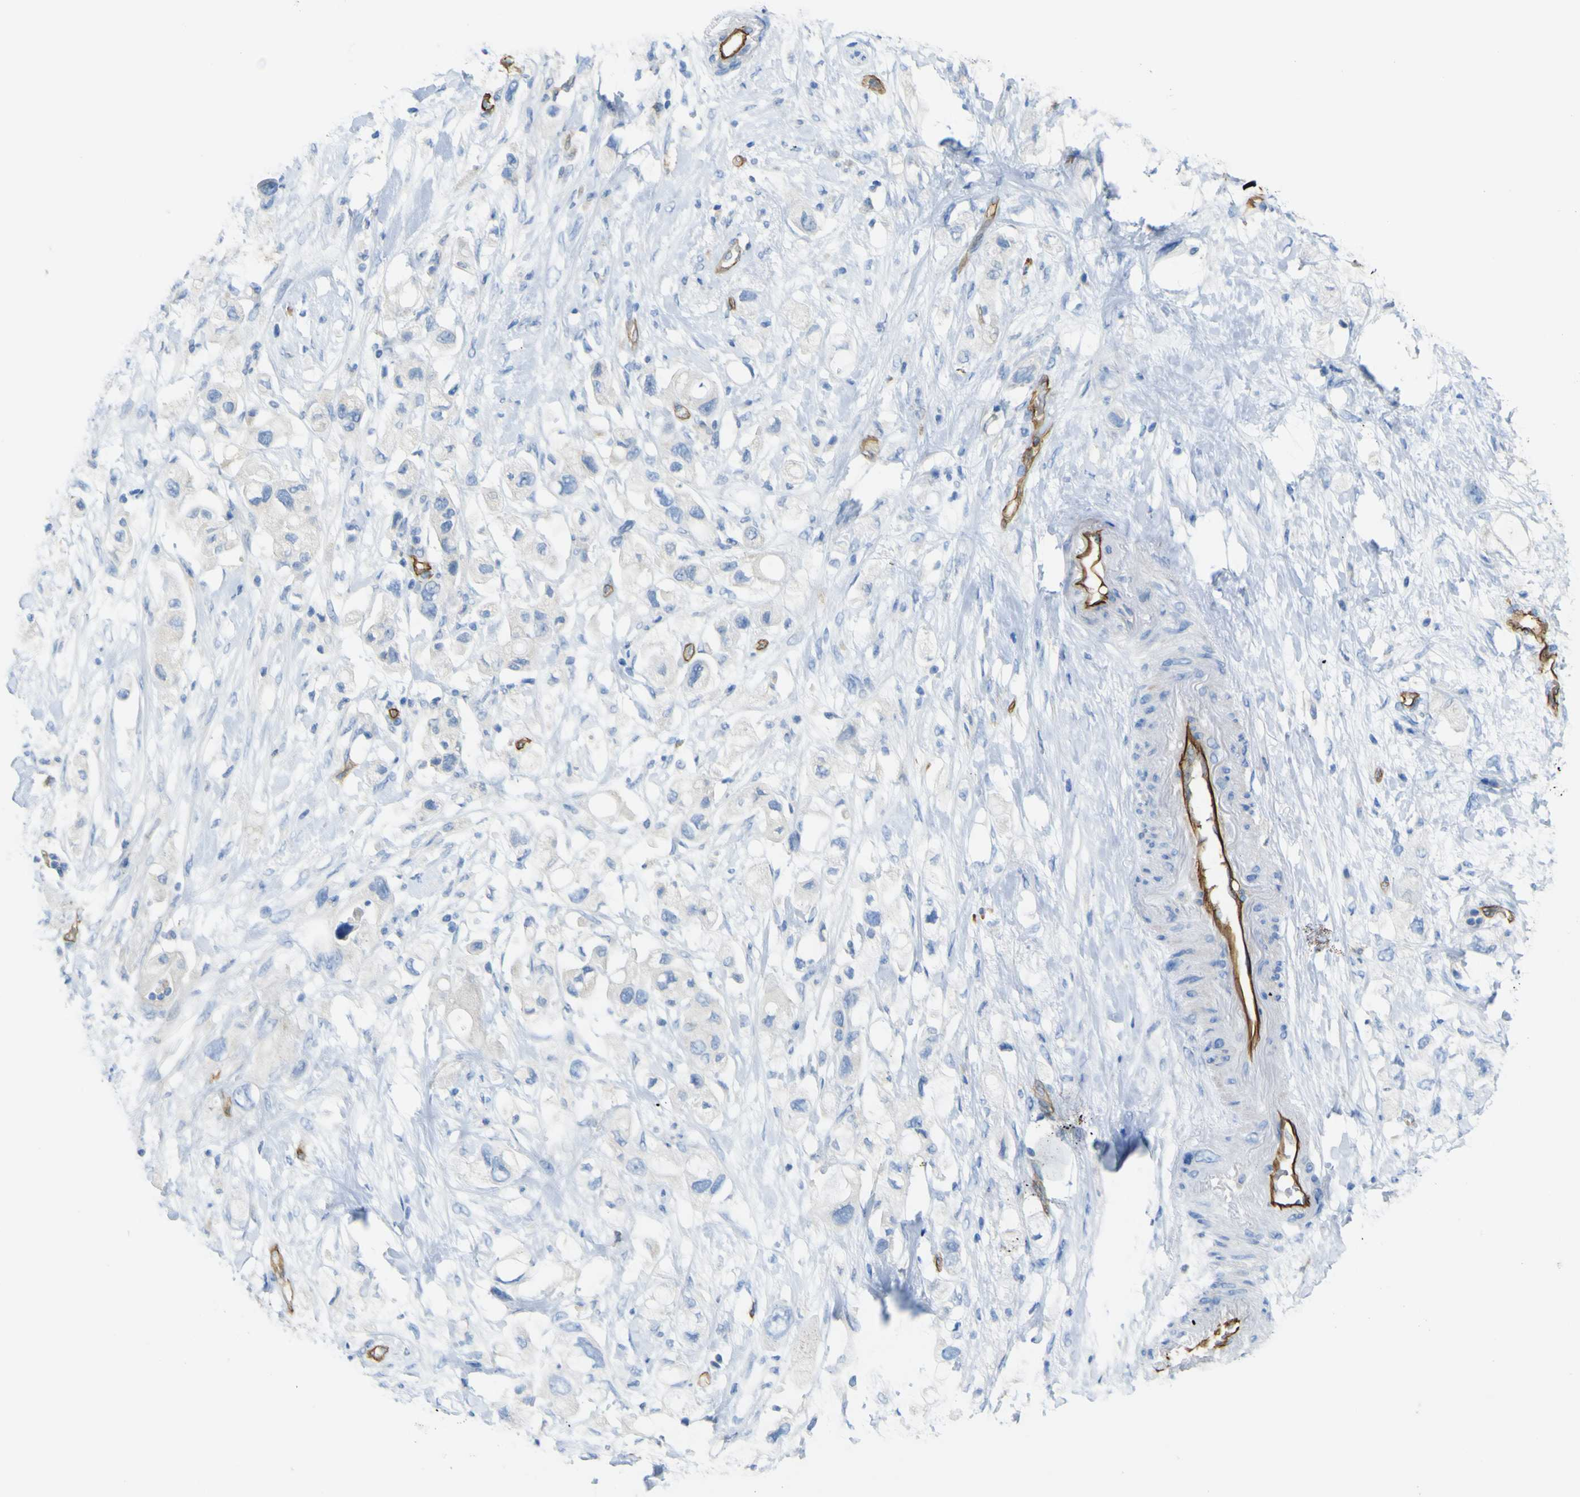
{"staining": {"intensity": "negative", "quantity": "none", "location": "none"}, "tissue": "pancreatic cancer", "cell_type": "Tumor cells", "image_type": "cancer", "snomed": [{"axis": "morphology", "description": "Adenocarcinoma, NOS"}, {"axis": "topography", "description": "Pancreas"}], "caption": "Pancreatic cancer stained for a protein using immunohistochemistry exhibits no expression tumor cells.", "gene": "CD93", "patient": {"sex": "female", "age": 56}}